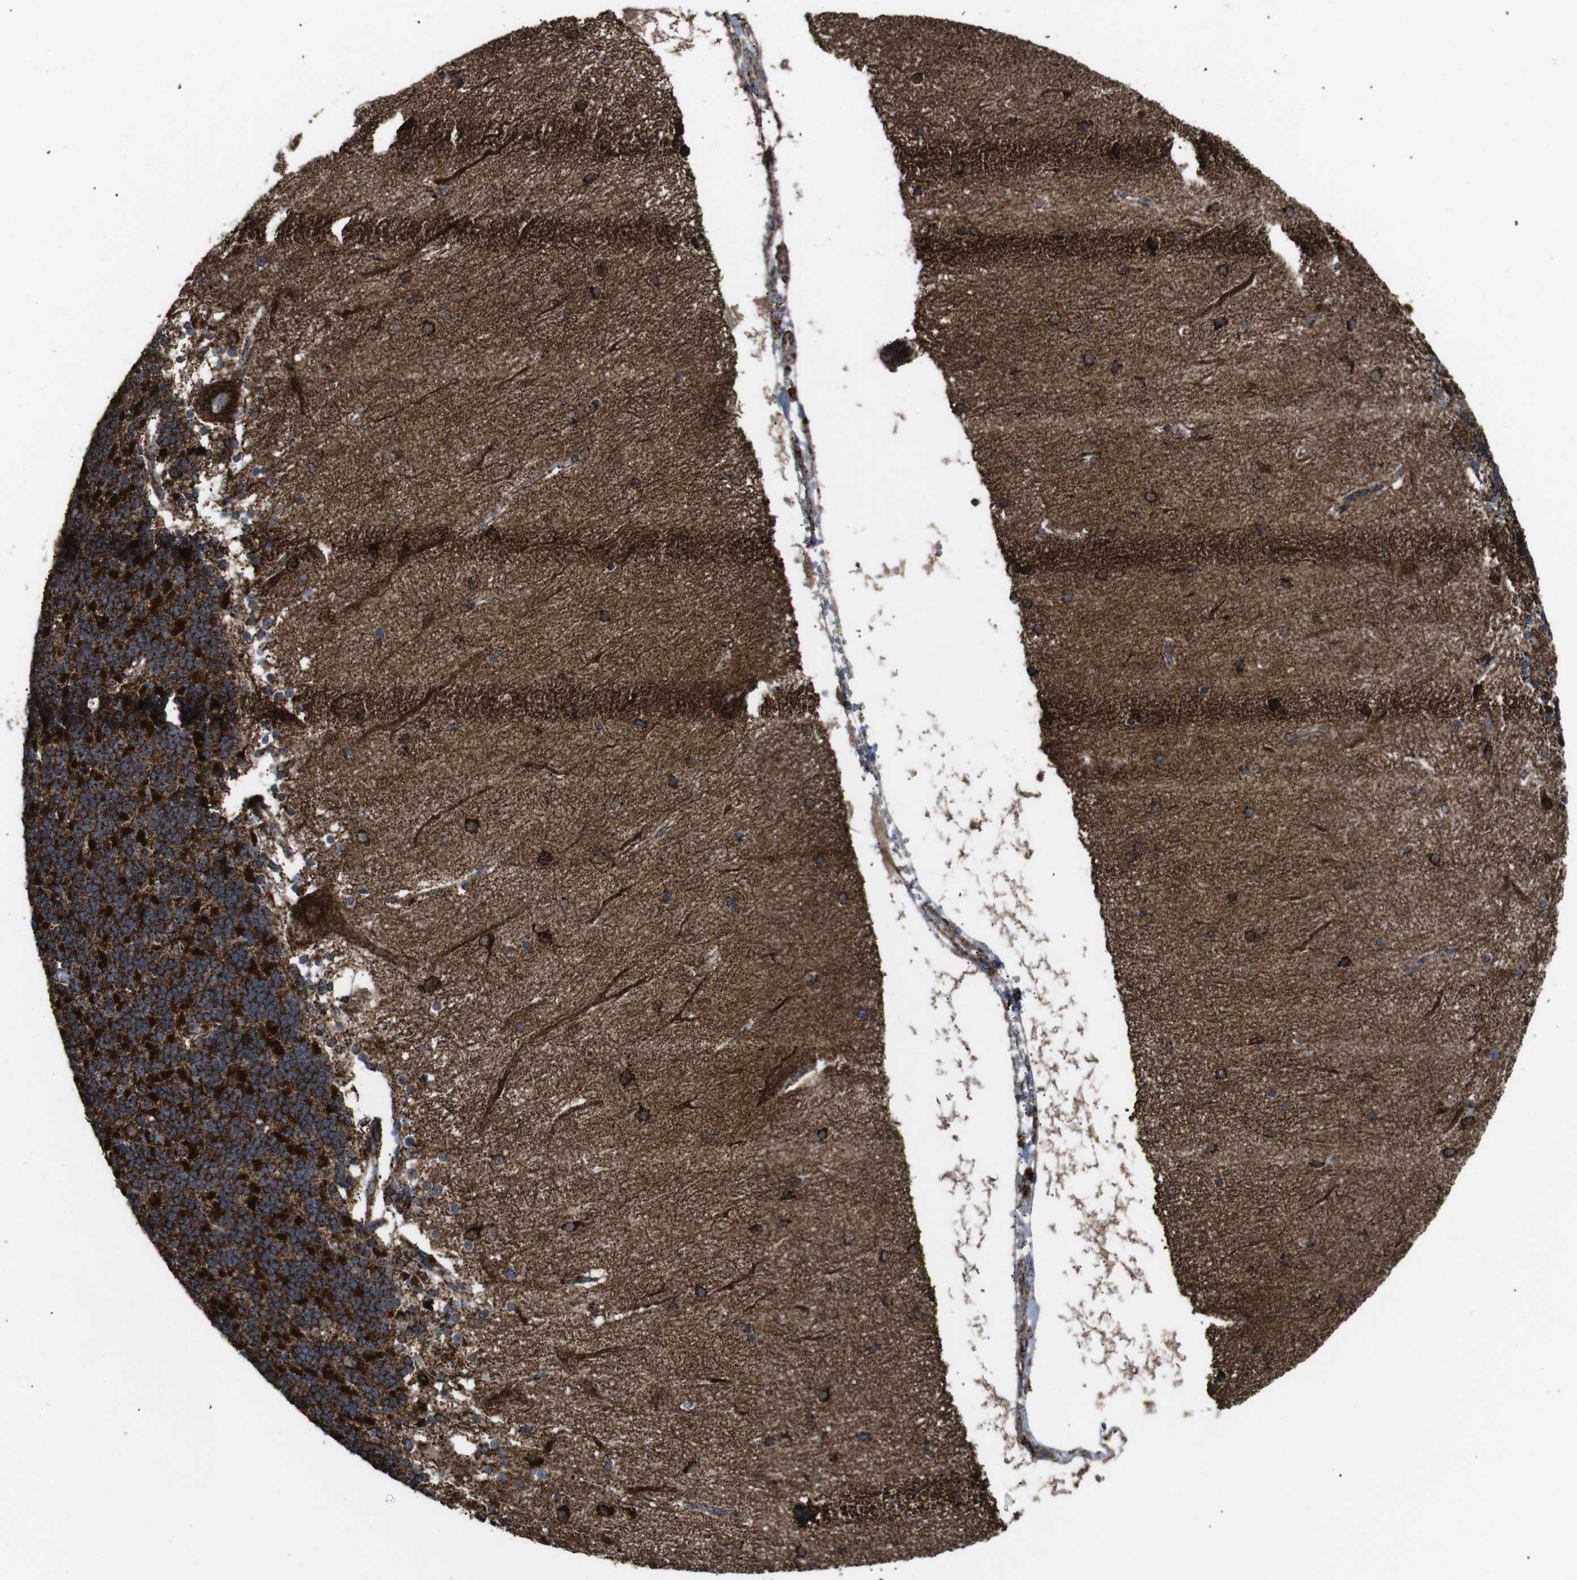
{"staining": {"intensity": "strong", "quantity": ">75%", "location": "cytoplasmic/membranous"}, "tissue": "cerebellum", "cell_type": "Cells in granular layer", "image_type": "normal", "snomed": [{"axis": "morphology", "description": "Normal tissue, NOS"}, {"axis": "topography", "description": "Cerebellum"}], "caption": "IHC image of normal cerebellum: cerebellum stained using immunohistochemistry demonstrates high levels of strong protein expression localized specifically in the cytoplasmic/membranous of cells in granular layer, appearing as a cytoplasmic/membranous brown color.", "gene": "ATP5F1A", "patient": {"sex": "female", "age": 54}}